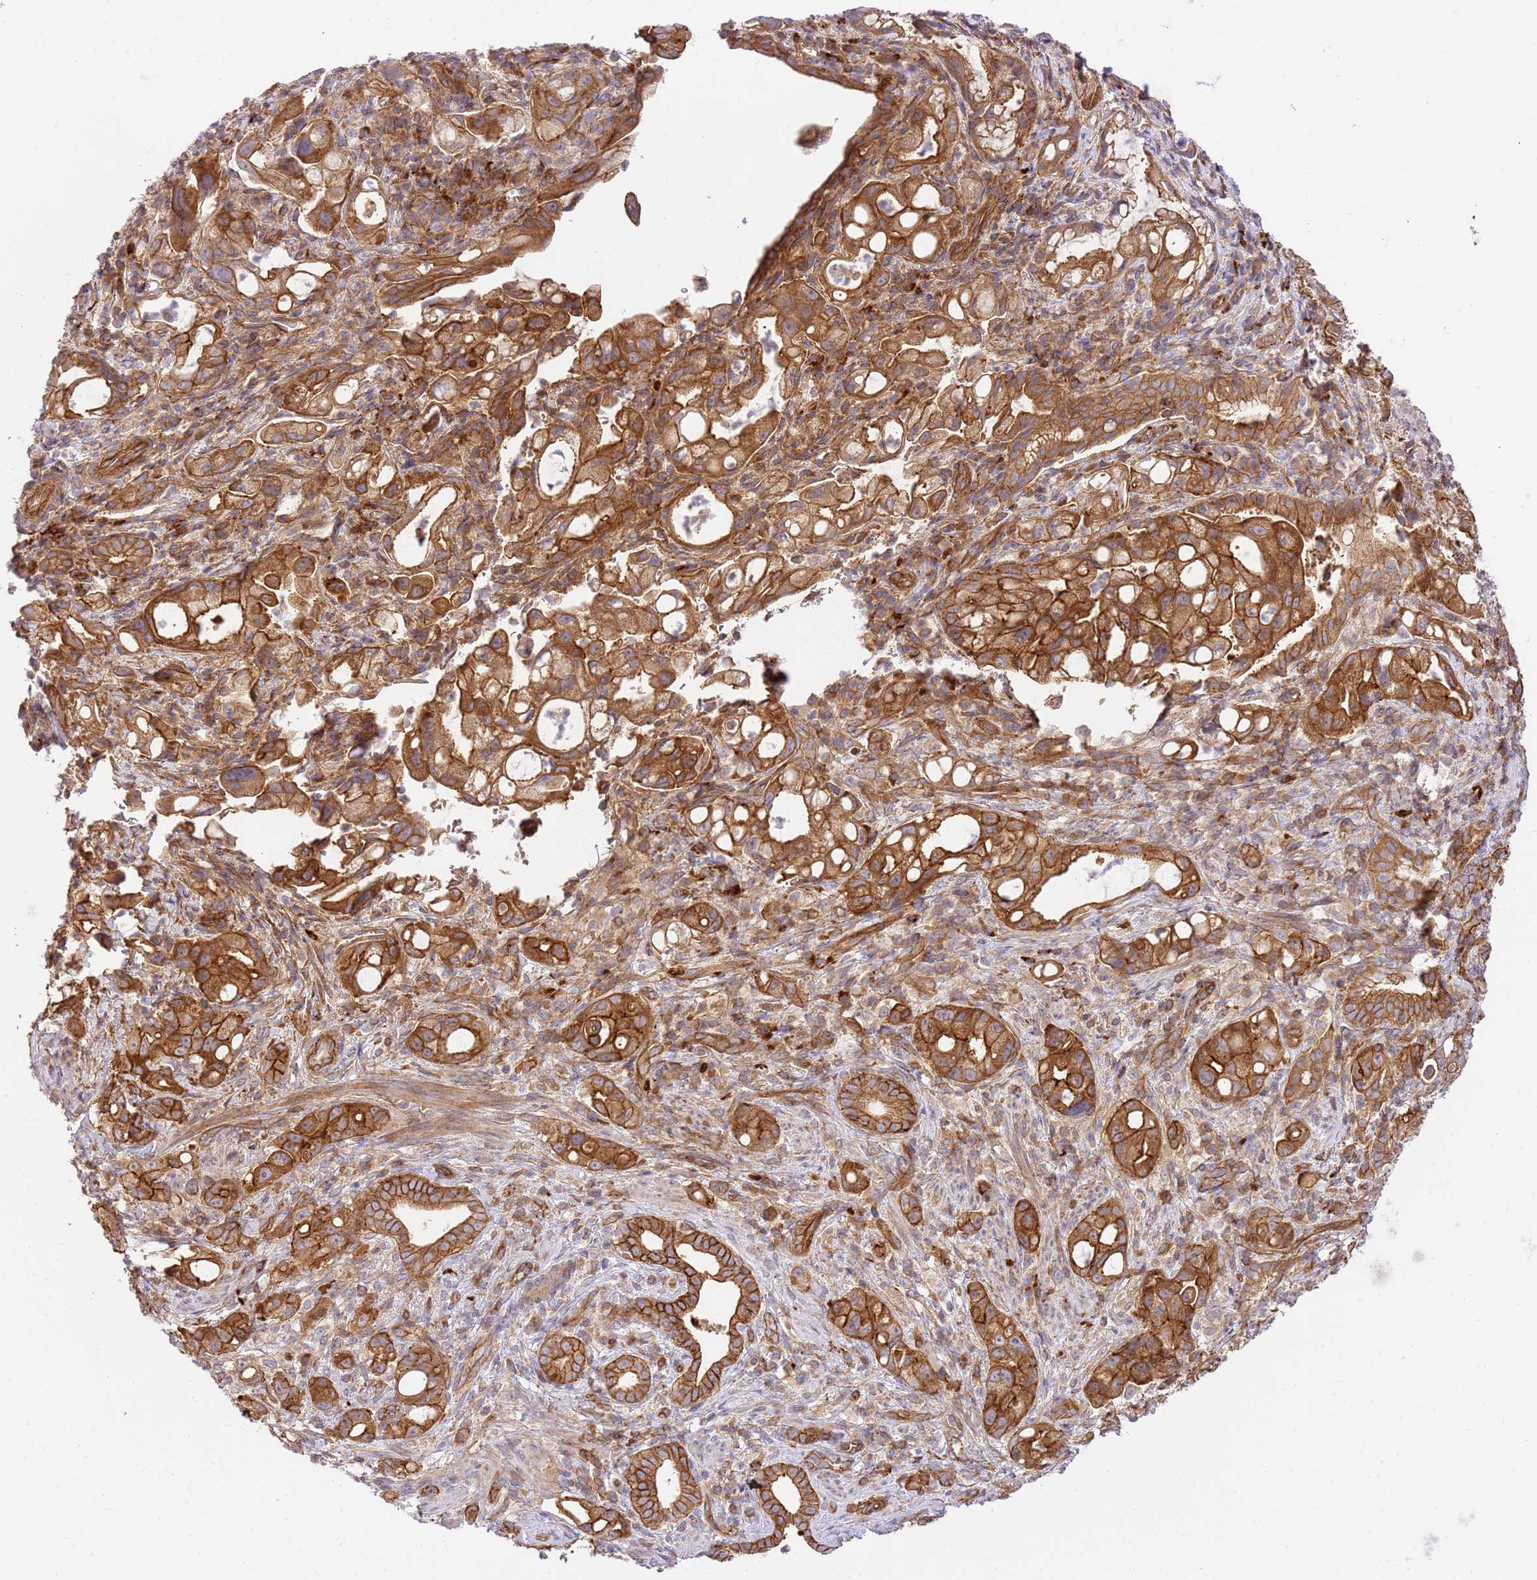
{"staining": {"intensity": "strong", "quantity": ">75%", "location": "cytoplasmic/membranous"}, "tissue": "pancreatic cancer", "cell_type": "Tumor cells", "image_type": "cancer", "snomed": [{"axis": "morphology", "description": "Adenocarcinoma, NOS"}, {"axis": "topography", "description": "Pancreas"}], "caption": "A high amount of strong cytoplasmic/membranous staining is seen in about >75% of tumor cells in pancreatic cancer (adenocarcinoma) tissue.", "gene": "EFCAB8", "patient": {"sex": "male", "age": 68}}